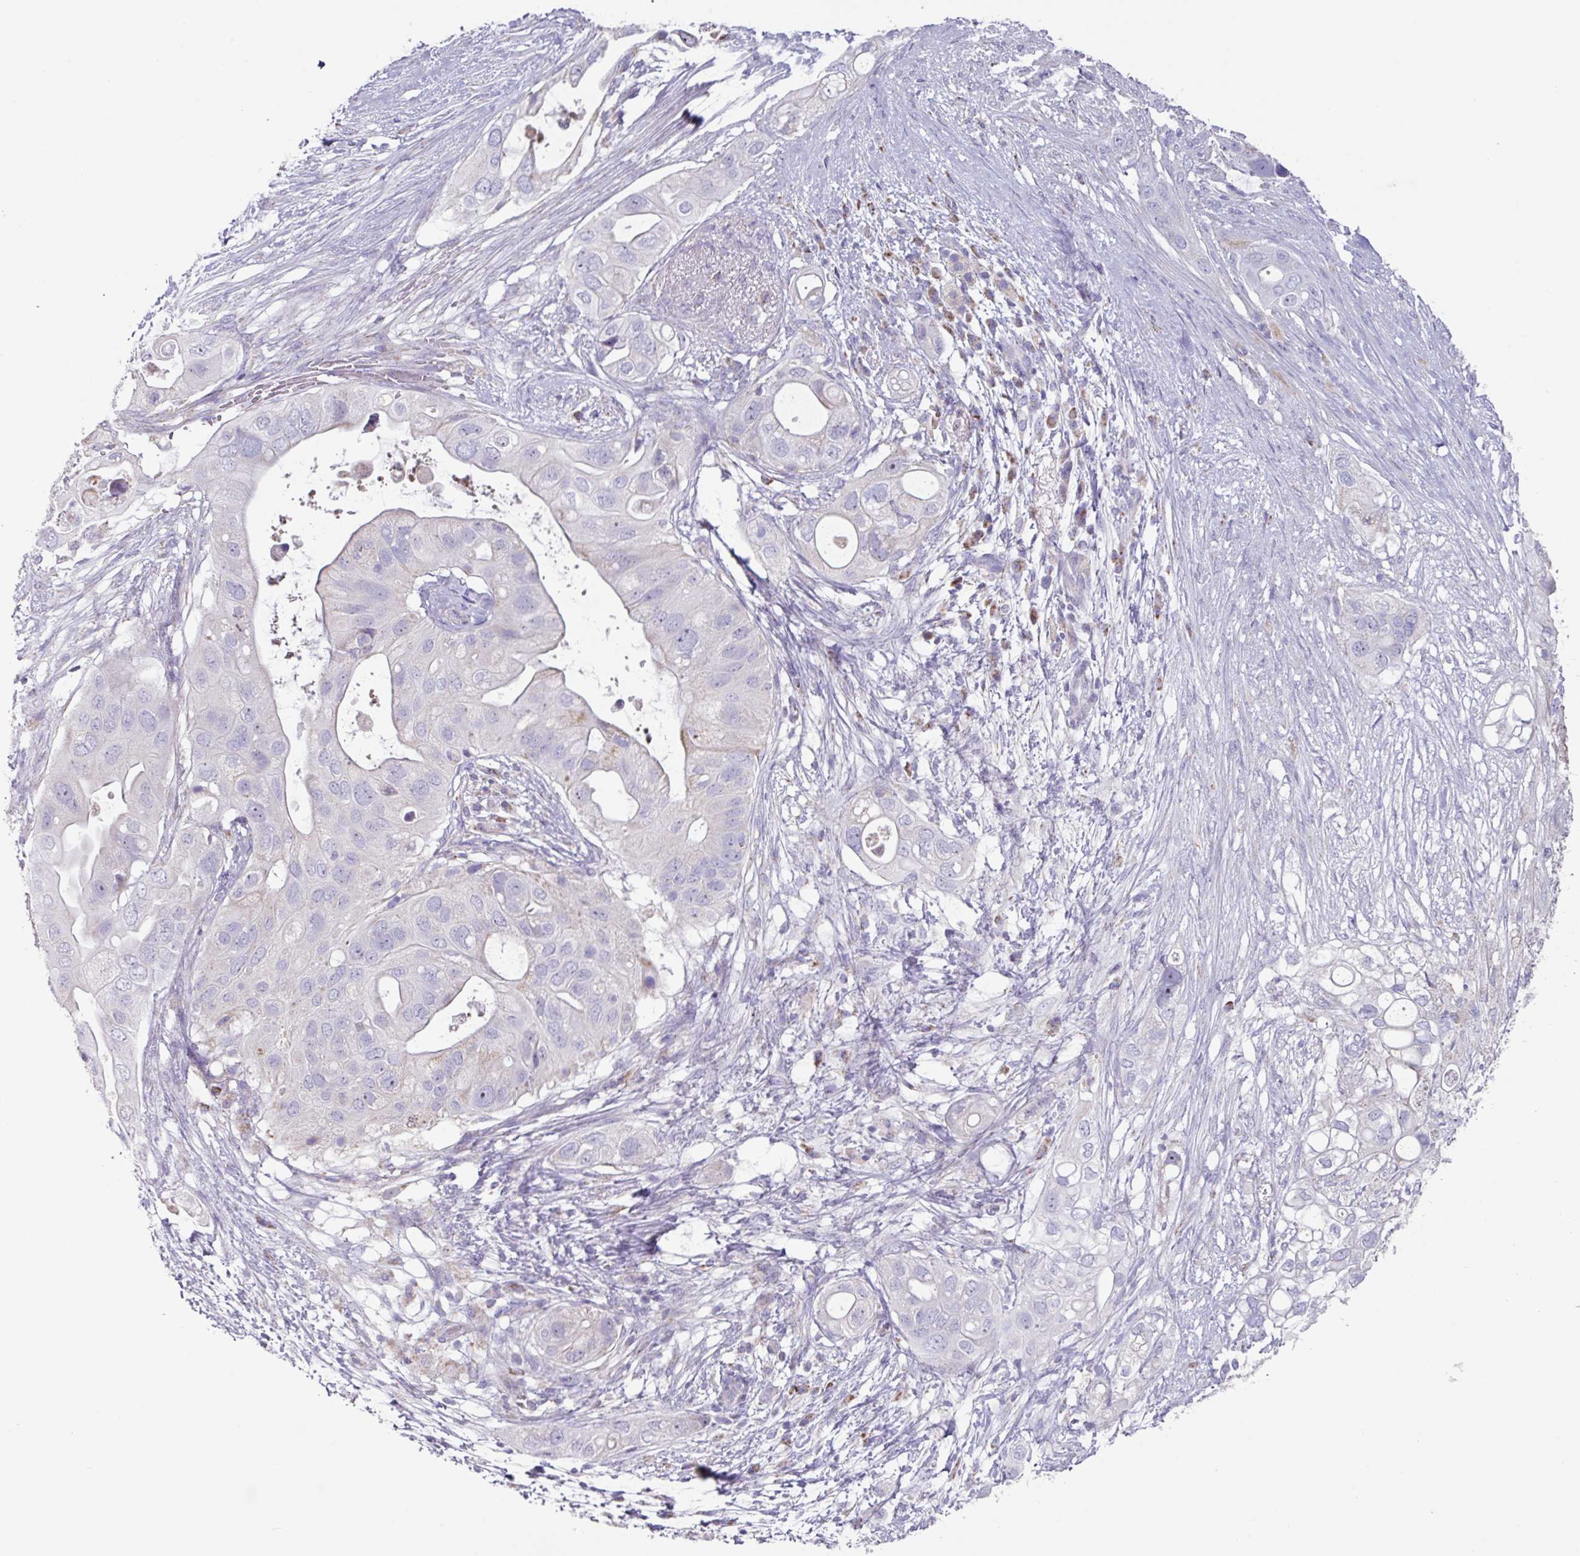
{"staining": {"intensity": "negative", "quantity": "none", "location": "none"}, "tissue": "pancreatic cancer", "cell_type": "Tumor cells", "image_type": "cancer", "snomed": [{"axis": "morphology", "description": "Adenocarcinoma, NOS"}, {"axis": "topography", "description": "Pancreas"}], "caption": "Image shows no significant protein staining in tumor cells of pancreatic cancer.", "gene": "MT-ND4", "patient": {"sex": "female", "age": 72}}